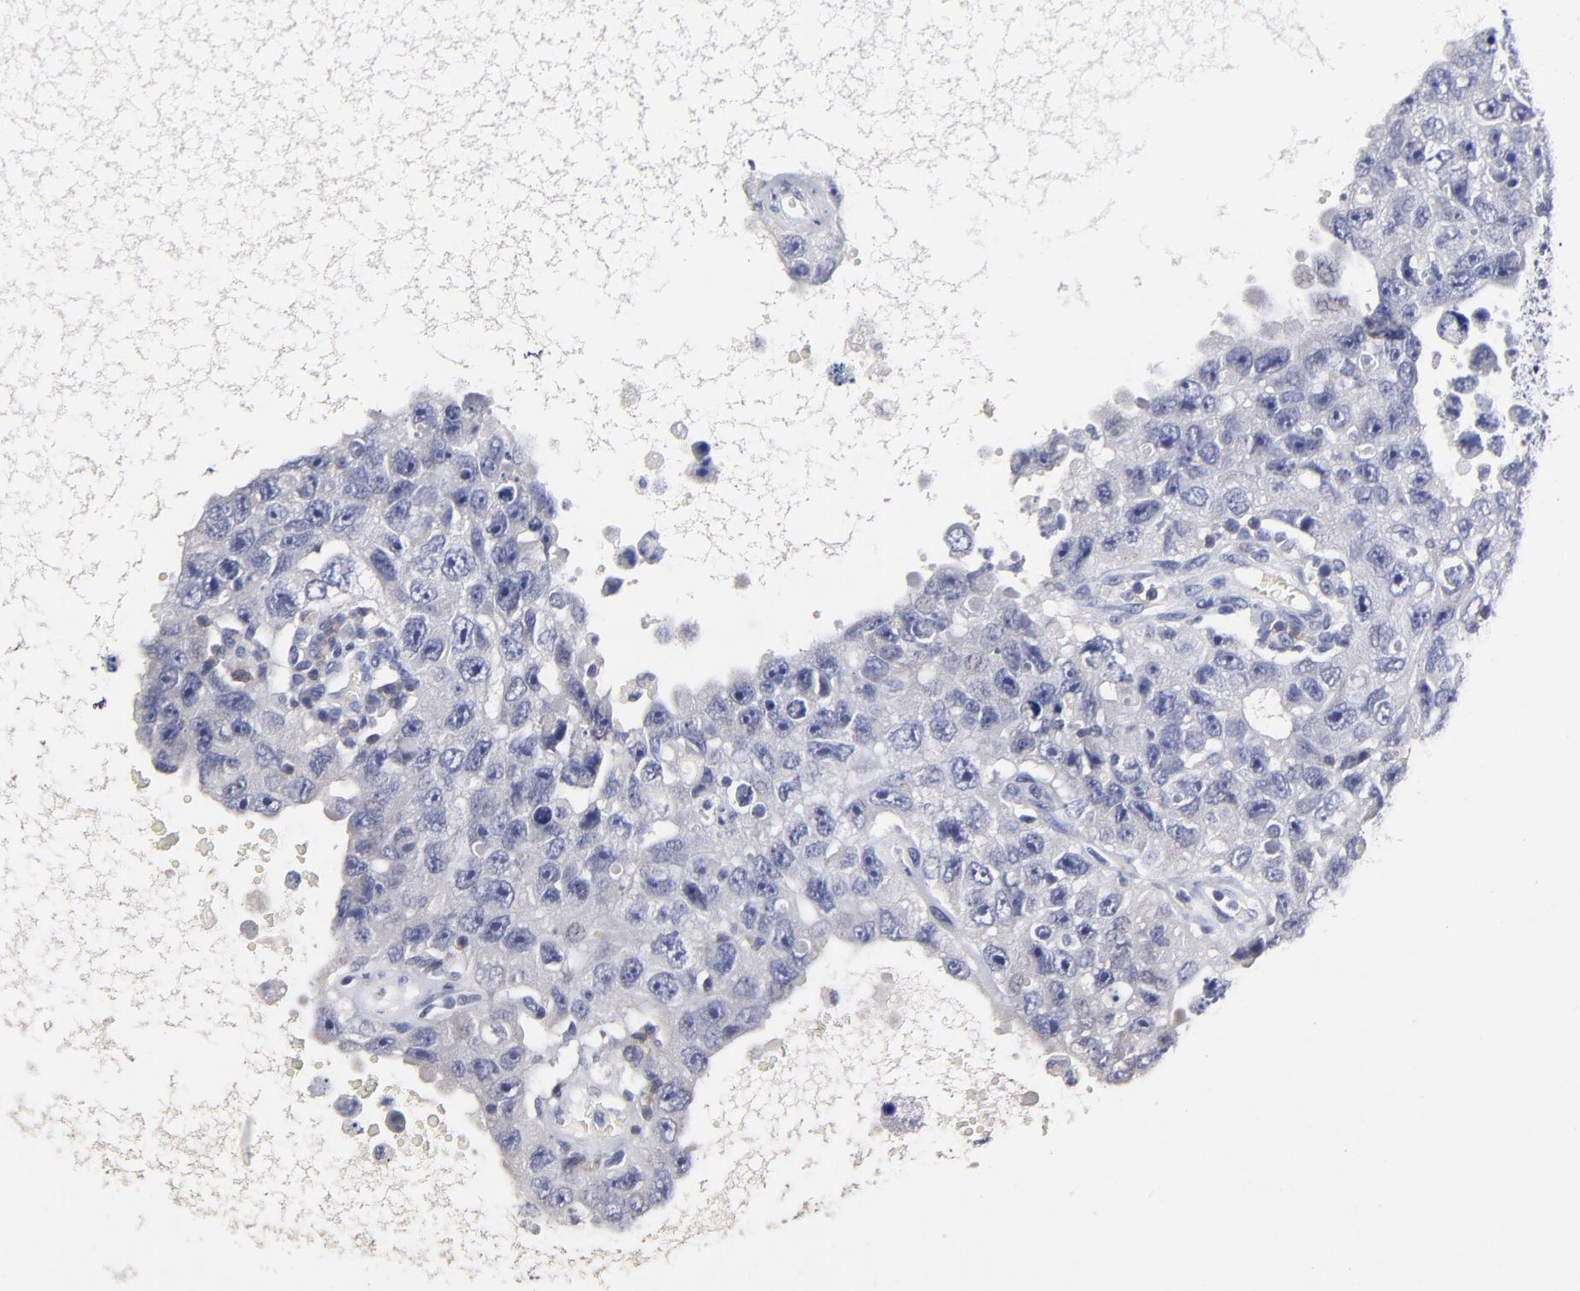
{"staining": {"intensity": "negative", "quantity": "none", "location": "none"}, "tissue": "testis cancer", "cell_type": "Tumor cells", "image_type": "cancer", "snomed": [{"axis": "morphology", "description": "Carcinoma, Embryonal, NOS"}, {"axis": "topography", "description": "Testis"}], "caption": "Tumor cells show no significant protein positivity in testis cancer. Brightfield microscopy of immunohistochemistry stained with DAB (3,3'-diaminobenzidine) (brown) and hematoxylin (blue), captured at high magnification.", "gene": "TRAT1", "patient": {"sex": "male", "age": 26}}